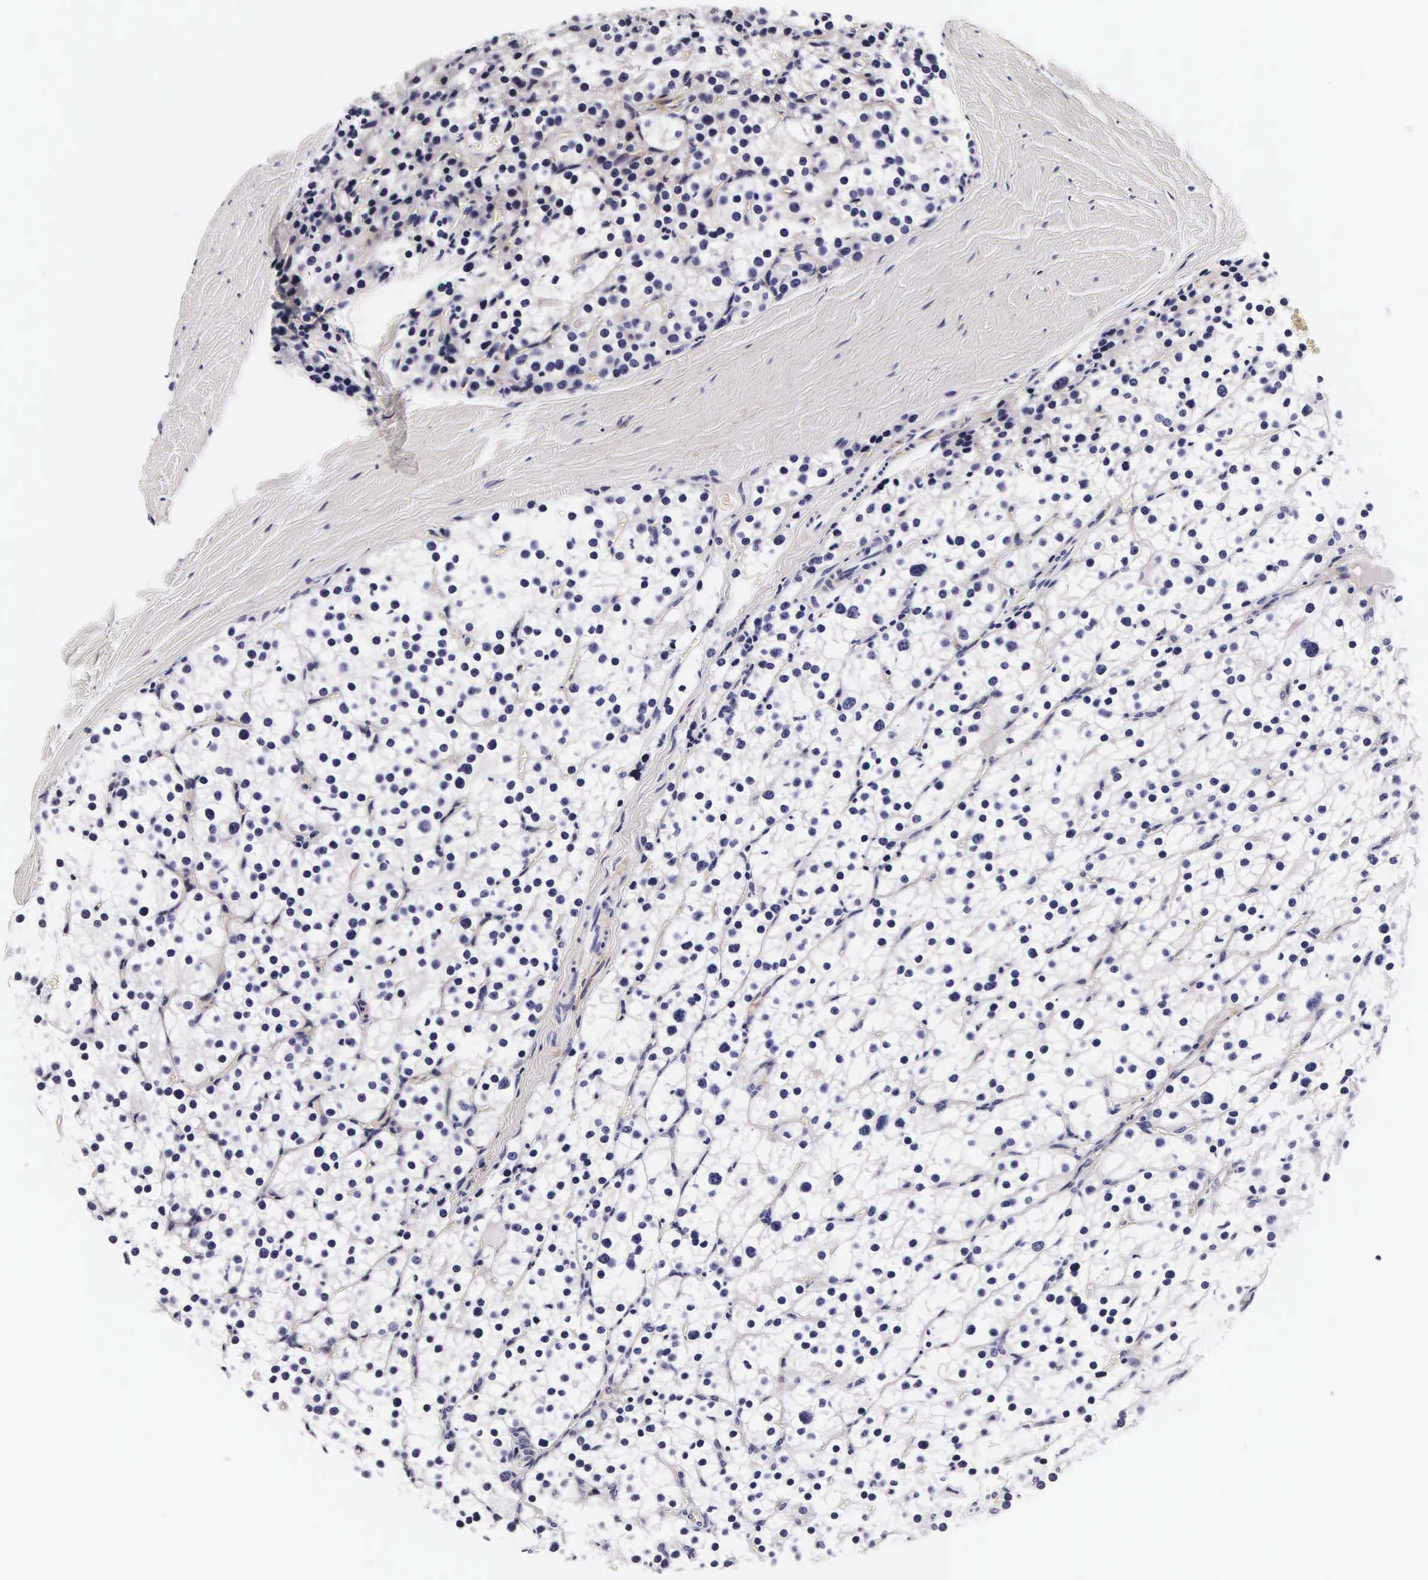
{"staining": {"intensity": "negative", "quantity": "none", "location": "none"}, "tissue": "parathyroid gland", "cell_type": "Glandular cells", "image_type": "normal", "snomed": [{"axis": "morphology", "description": "Normal tissue, NOS"}, {"axis": "topography", "description": "Parathyroid gland"}], "caption": "There is no significant positivity in glandular cells of parathyroid gland. (Stains: DAB (3,3'-diaminobenzidine) IHC with hematoxylin counter stain, Microscopy: brightfield microscopy at high magnification).", "gene": "UPRT", "patient": {"sex": "female", "age": 54}}